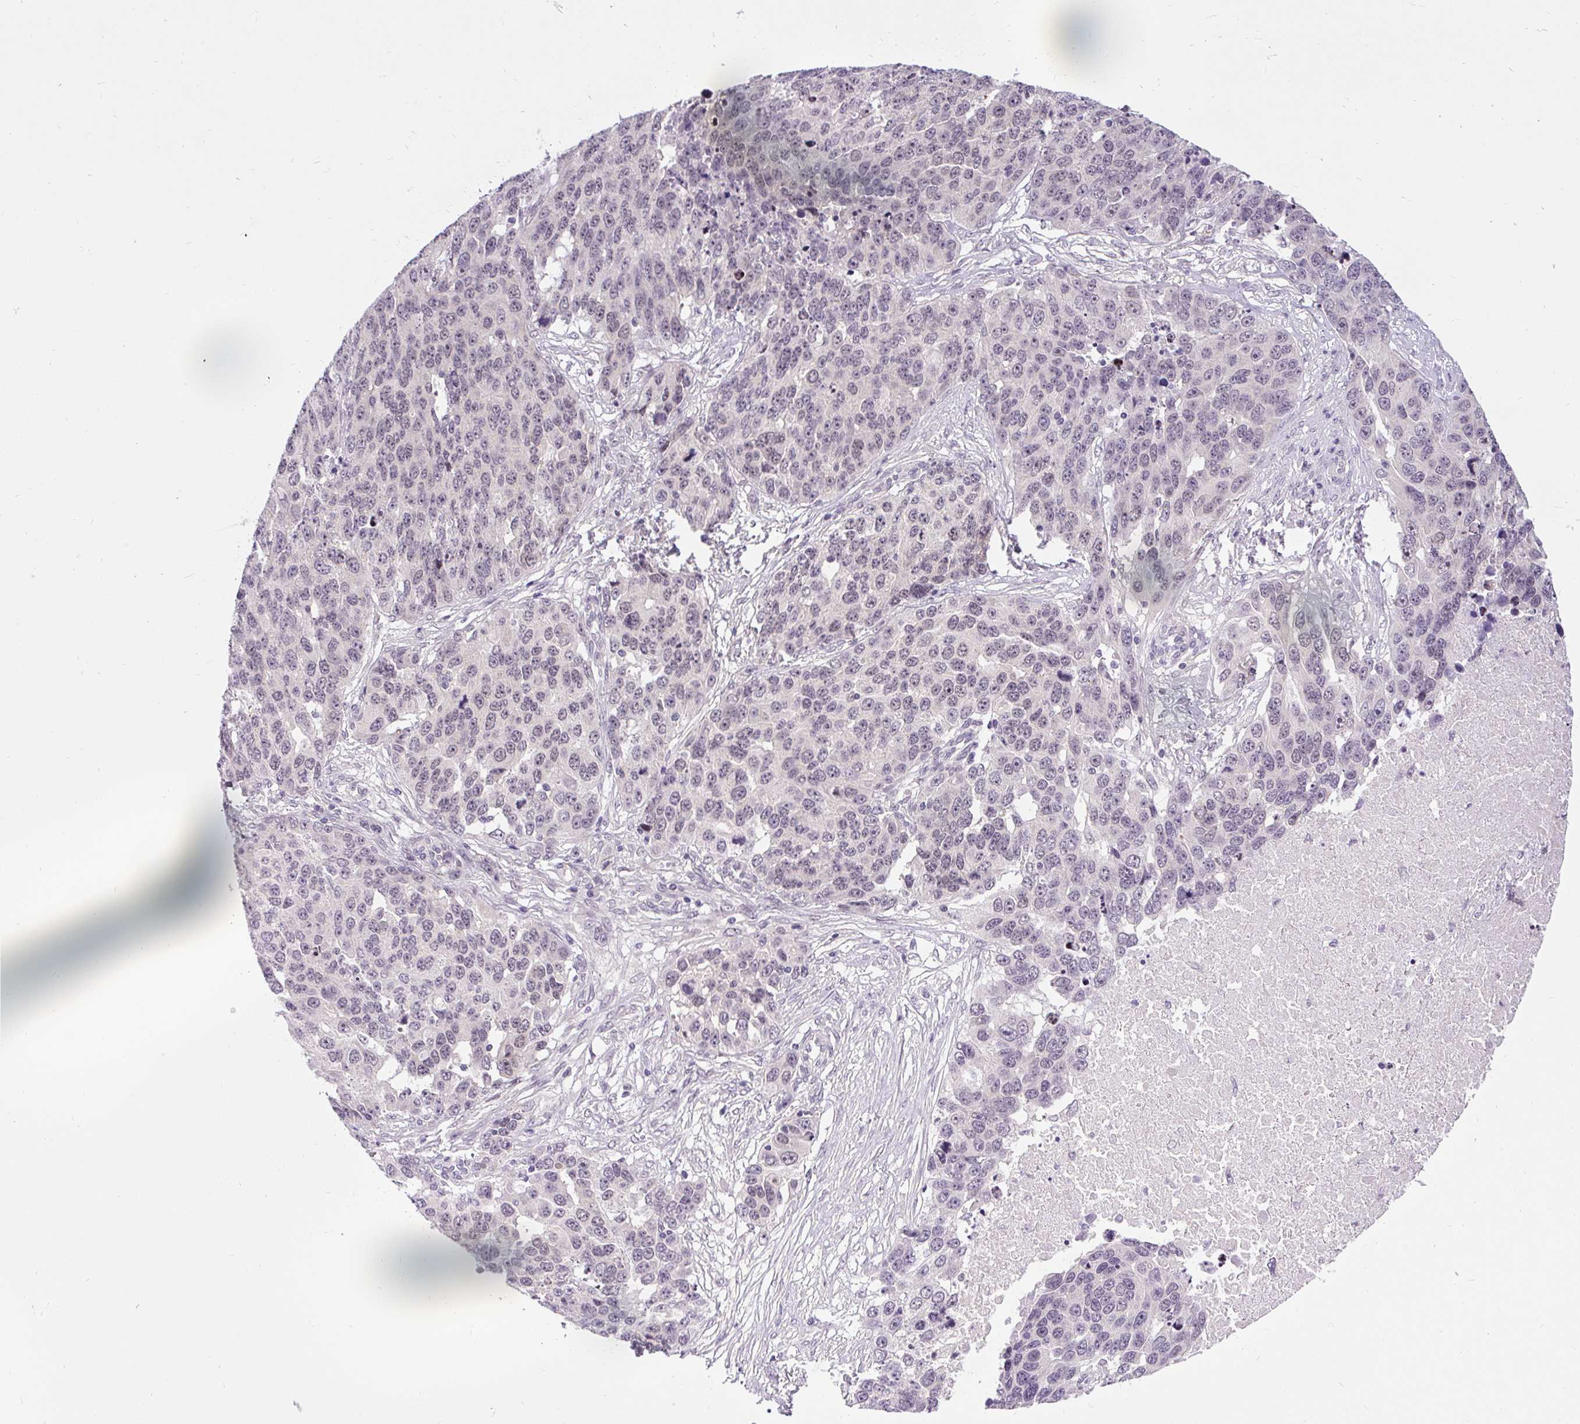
{"staining": {"intensity": "negative", "quantity": "none", "location": "none"}, "tissue": "ovarian cancer", "cell_type": "Tumor cells", "image_type": "cancer", "snomed": [{"axis": "morphology", "description": "Cystadenocarcinoma, serous, NOS"}, {"axis": "topography", "description": "Ovary"}], "caption": "An IHC micrograph of ovarian cancer (serous cystadenocarcinoma) is shown. There is no staining in tumor cells of ovarian cancer (serous cystadenocarcinoma).", "gene": "FAM117B", "patient": {"sex": "female", "age": 76}}